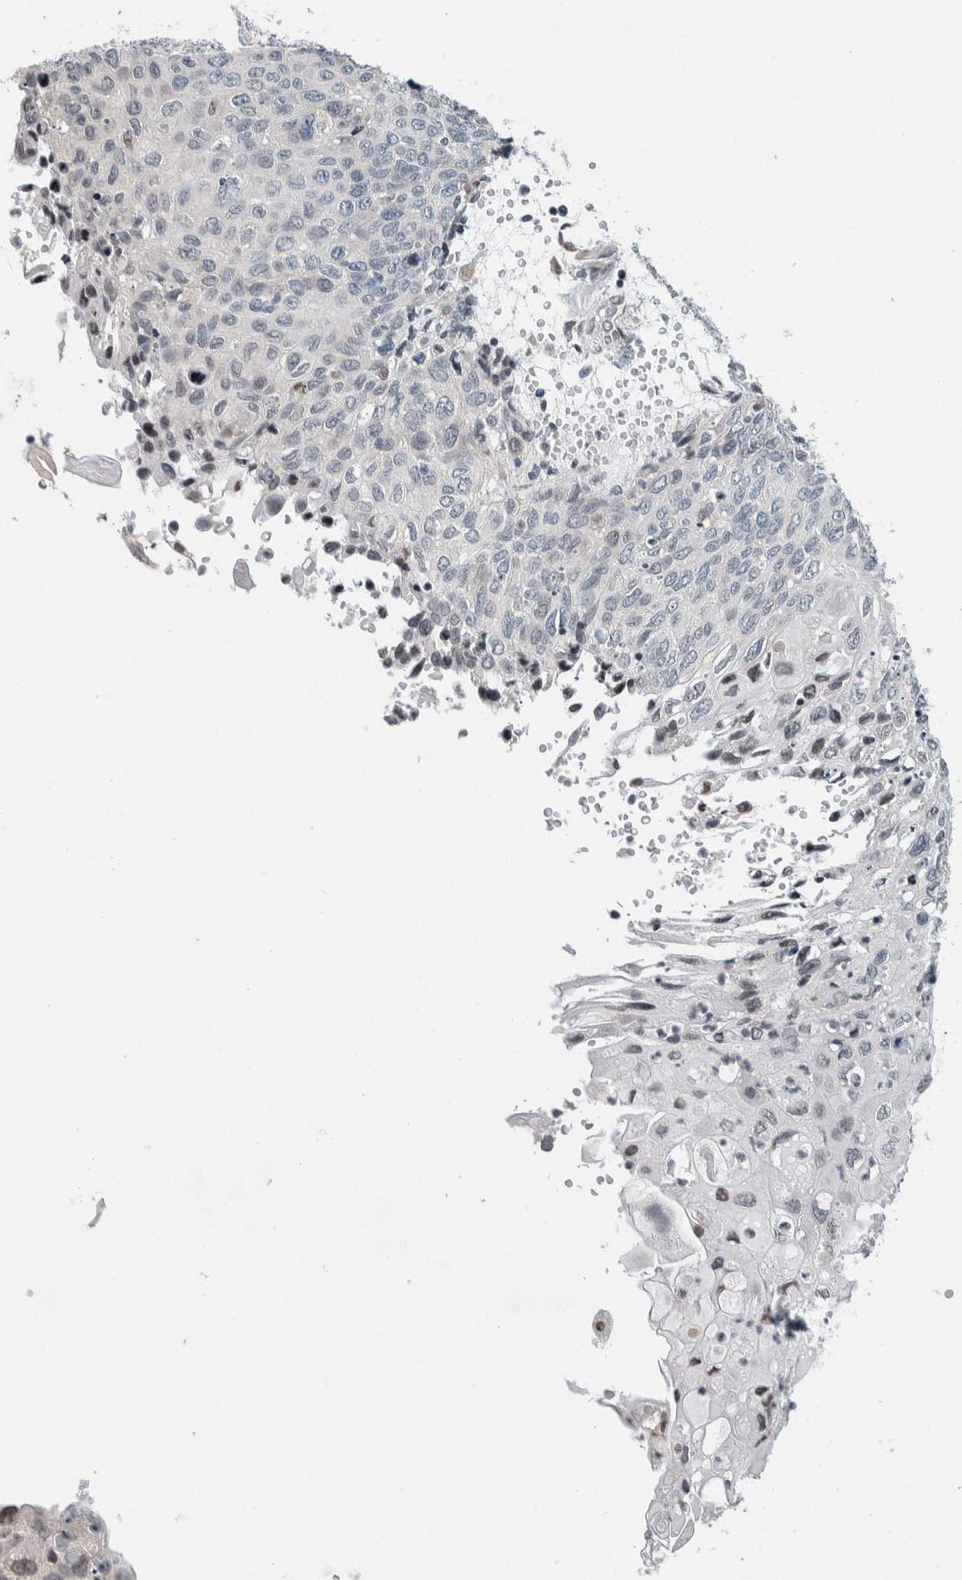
{"staining": {"intensity": "weak", "quantity": "<25%", "location": "nuclear"}, "tissue": "cervical cancer", "cell_type": "Tumor cells", "image_type": "cancer", "snomed": [{"axis": "morphology", "description": "Squamous cell carcinoma, NOS"}, {"axis": "topography", "description": "Cervix"}], "caption": "Tumor cells are negative for protein expression in human cervical cancer (squamous cell carcinoma). (Immunohistochemistry (ihc), brightfield microscopy, high magnification).", "gene": "NEUROD1", "patient": {"sex": "female", "age": 70}}